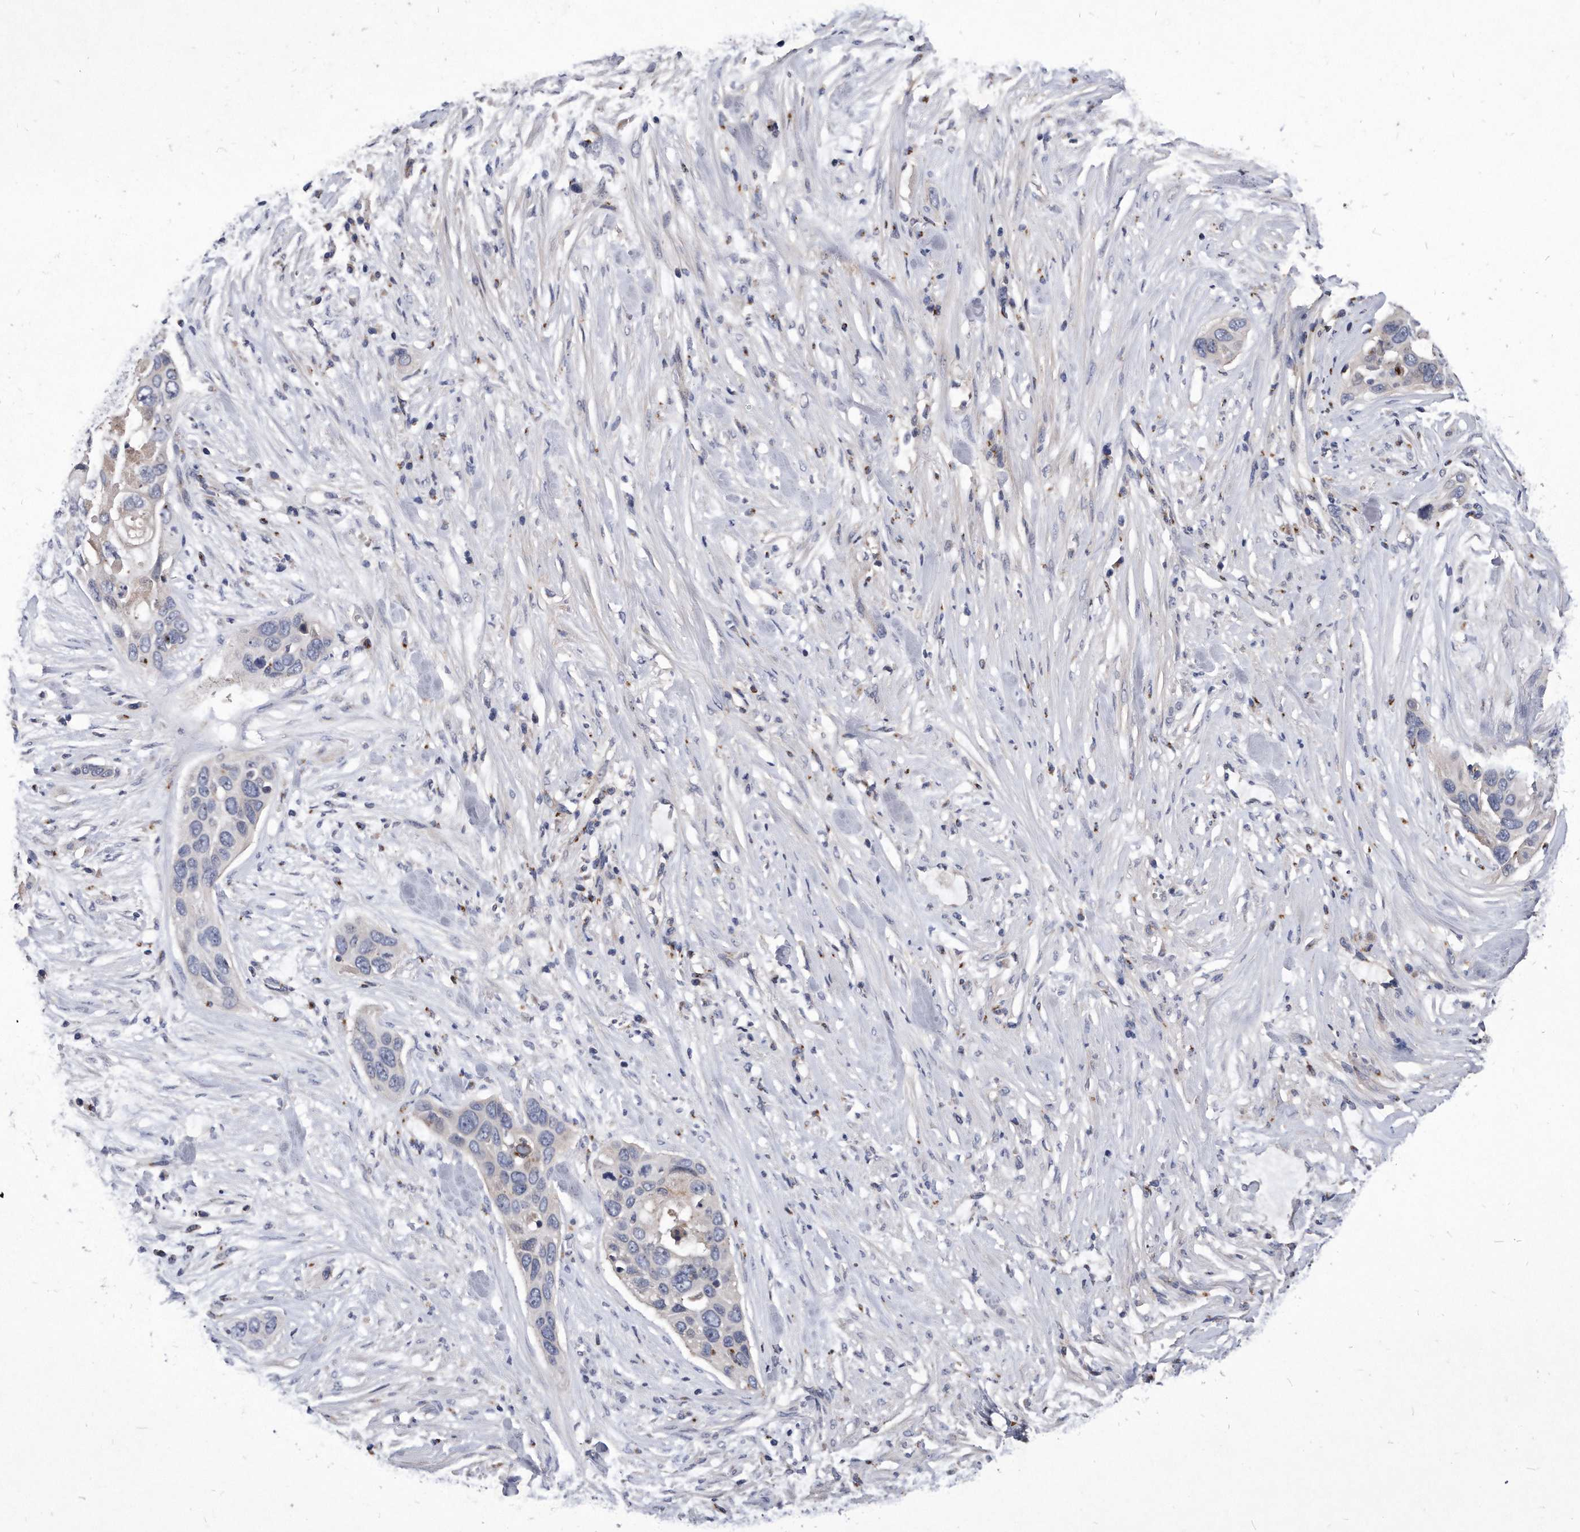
{"staining": {"intensity": "negative", "quantity": "none", "location": "none"}, "tissue": "pancreatic cancer", "cell_type": "Tumor cells", "image_type": "cancer", "snomed": [{"axis": "morphology", "description": "Adenocarcinoma, NOS"}, {"axis": "topography", "description": "Pancreas"}], "caption": "Tumor cells show no significant positivity in pancreatic adenocarcinoma.", "gene": "MGAT4A", "patient": {"sex": "female", "age": 60}}